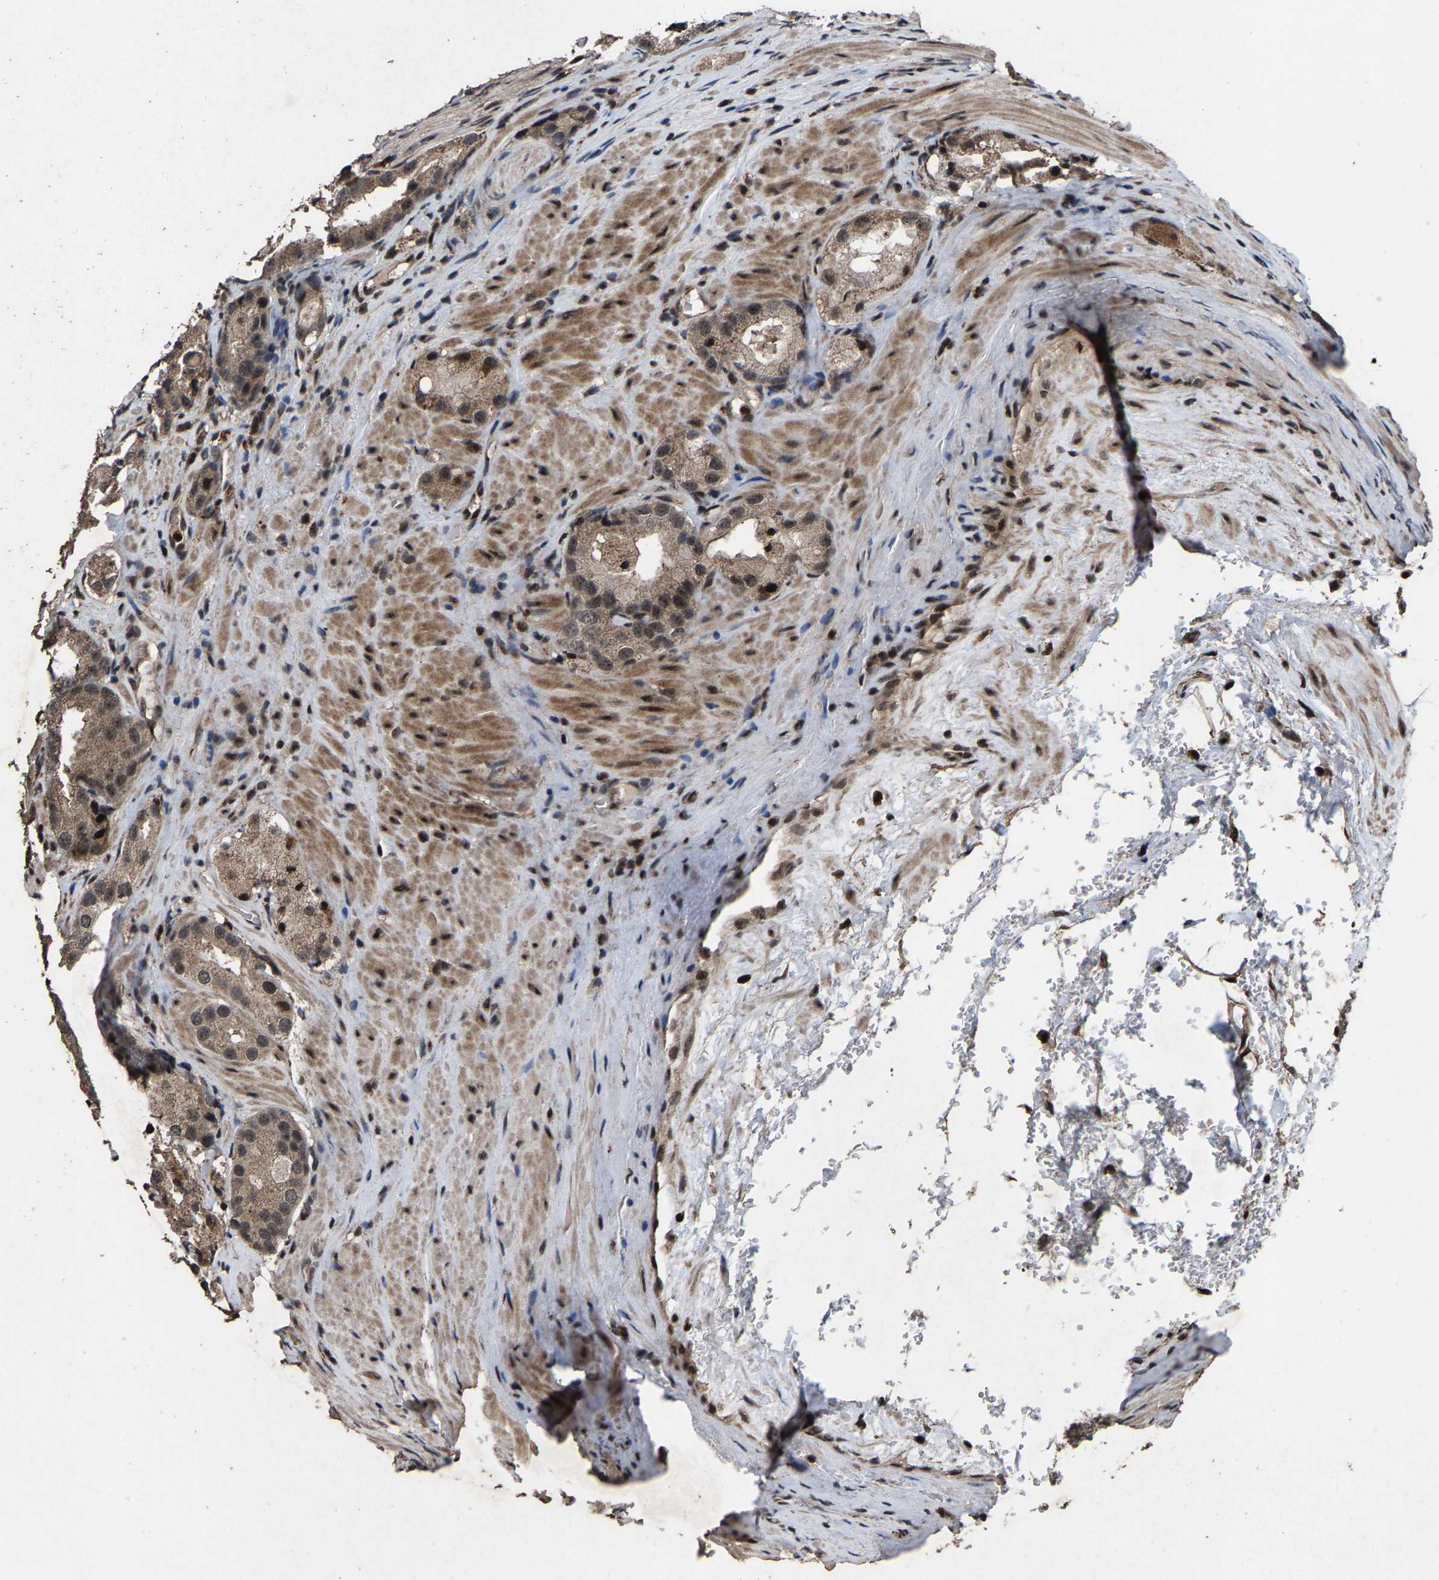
{"staining": {"intensity": "weak", "quantity": ">75%", "location": "cytoplasmic/membranous"}, "tissue": "prostate cancer", "cell_type": "Tumor cells", "image_type": "cancer", "snomed": [{"axis": "morphology", "description": "Adenocarcinoma, High grade"}, {"axis": "topography", "description": "Prostate"}], "caption": "There is low levels of weak cytoplasmic/membranous positivity in tumor cells of adenocarcinoma (high-grade) (prostate), as demonstrated by immunohistochemical staining (brown color).", "gene": "HAUS6", "patient": {"sex": "male", "age": 63}}